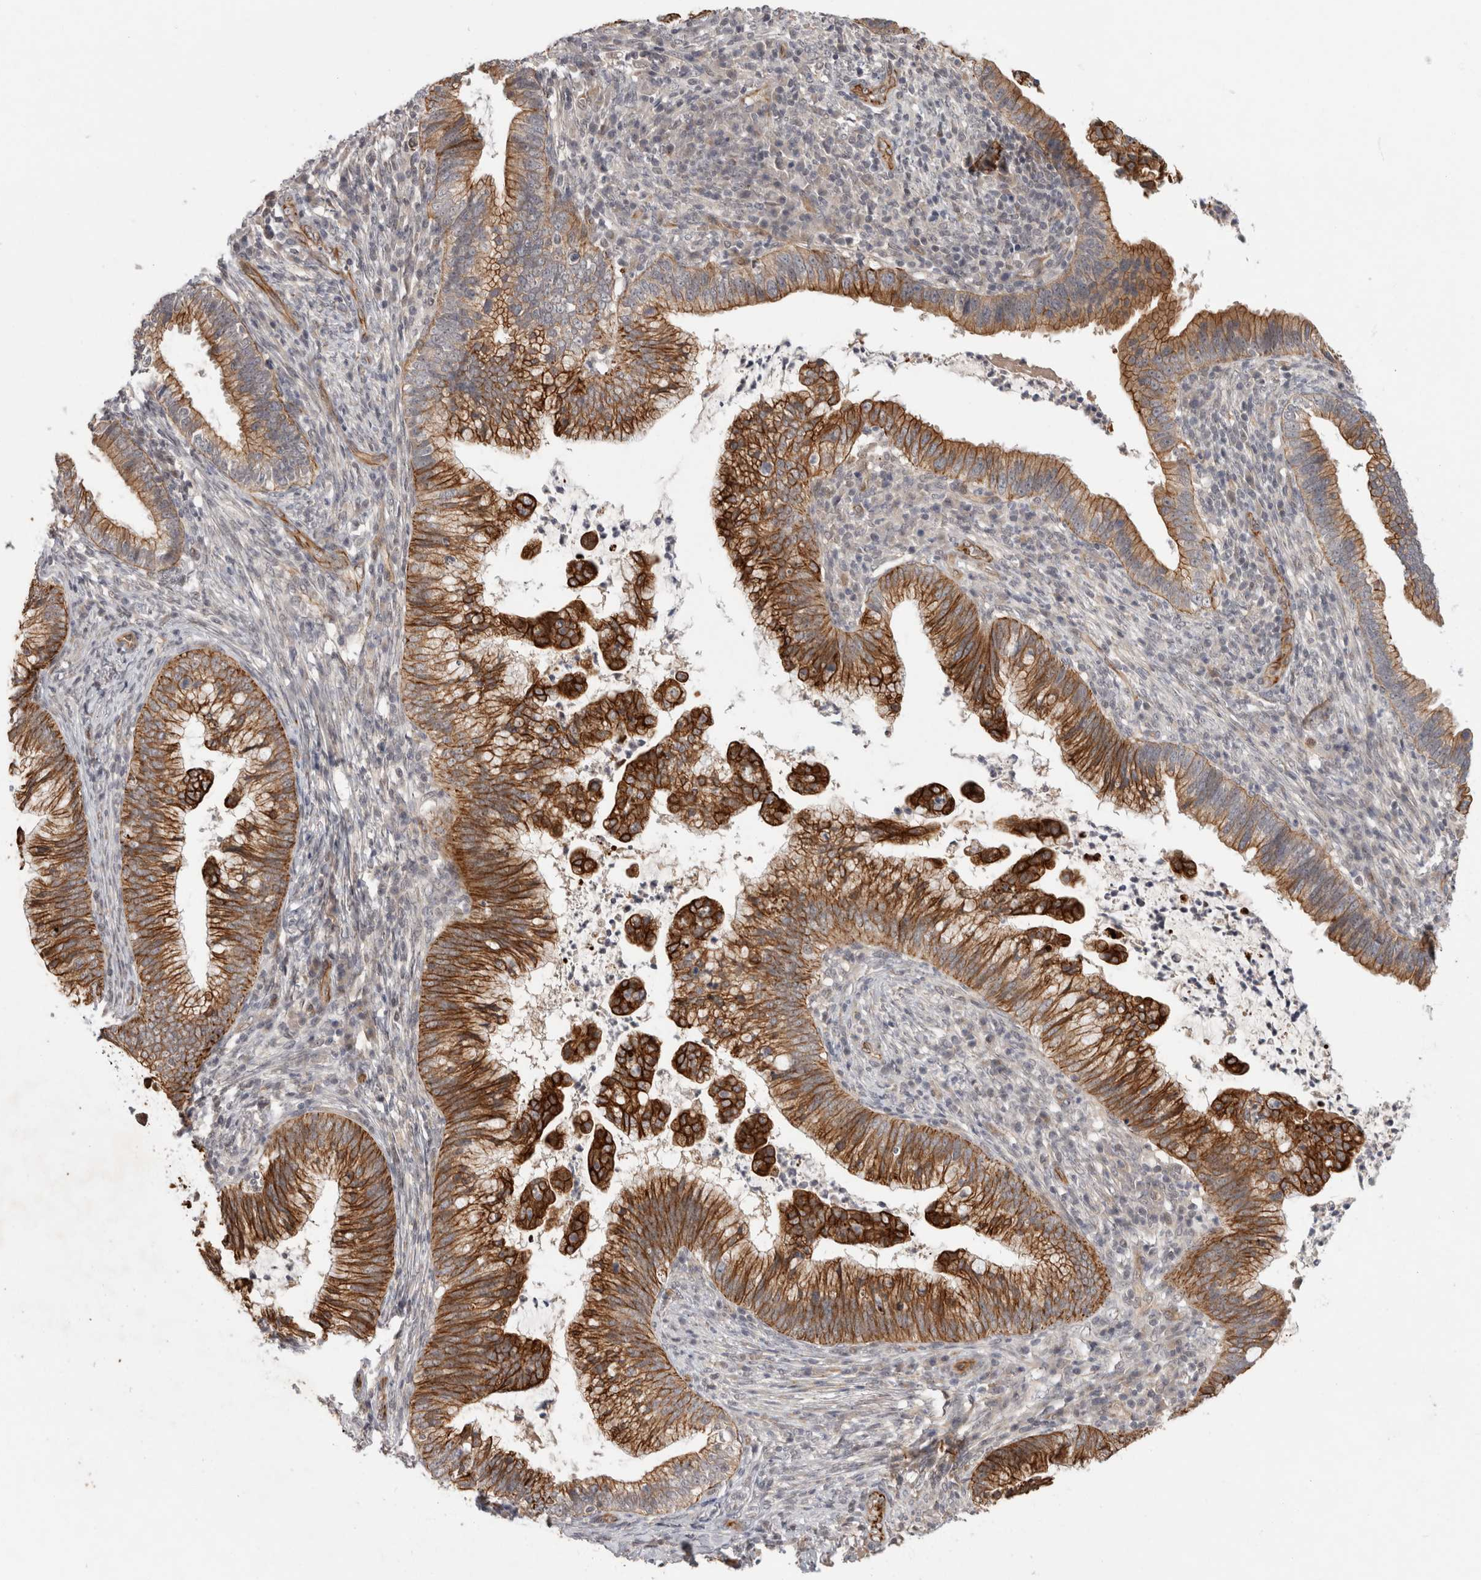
{"staining": {"intensity": "strong", "quantity": ">75%", "location": "cytoplasmic/membranous"}, "tissue": "cervical cancer", "cell_type": "Tumor cells", "image_type": "cancer", "snomed": [{"axis": "morphology", "description": "Adenocarcinoma, NOS"}, {"axis": "topography", "description": "Cervix"}], "caption": "High-power microscopy captured an immunohistochemistry (IHC) micrograph of cervical cancer (adenocarcinoma), revealing strong cytoplasmic/membranous expression in about >75% of tumor cells.", "gene": "CRISPLD1", "patient": {"sex": "female", "age": 36}}